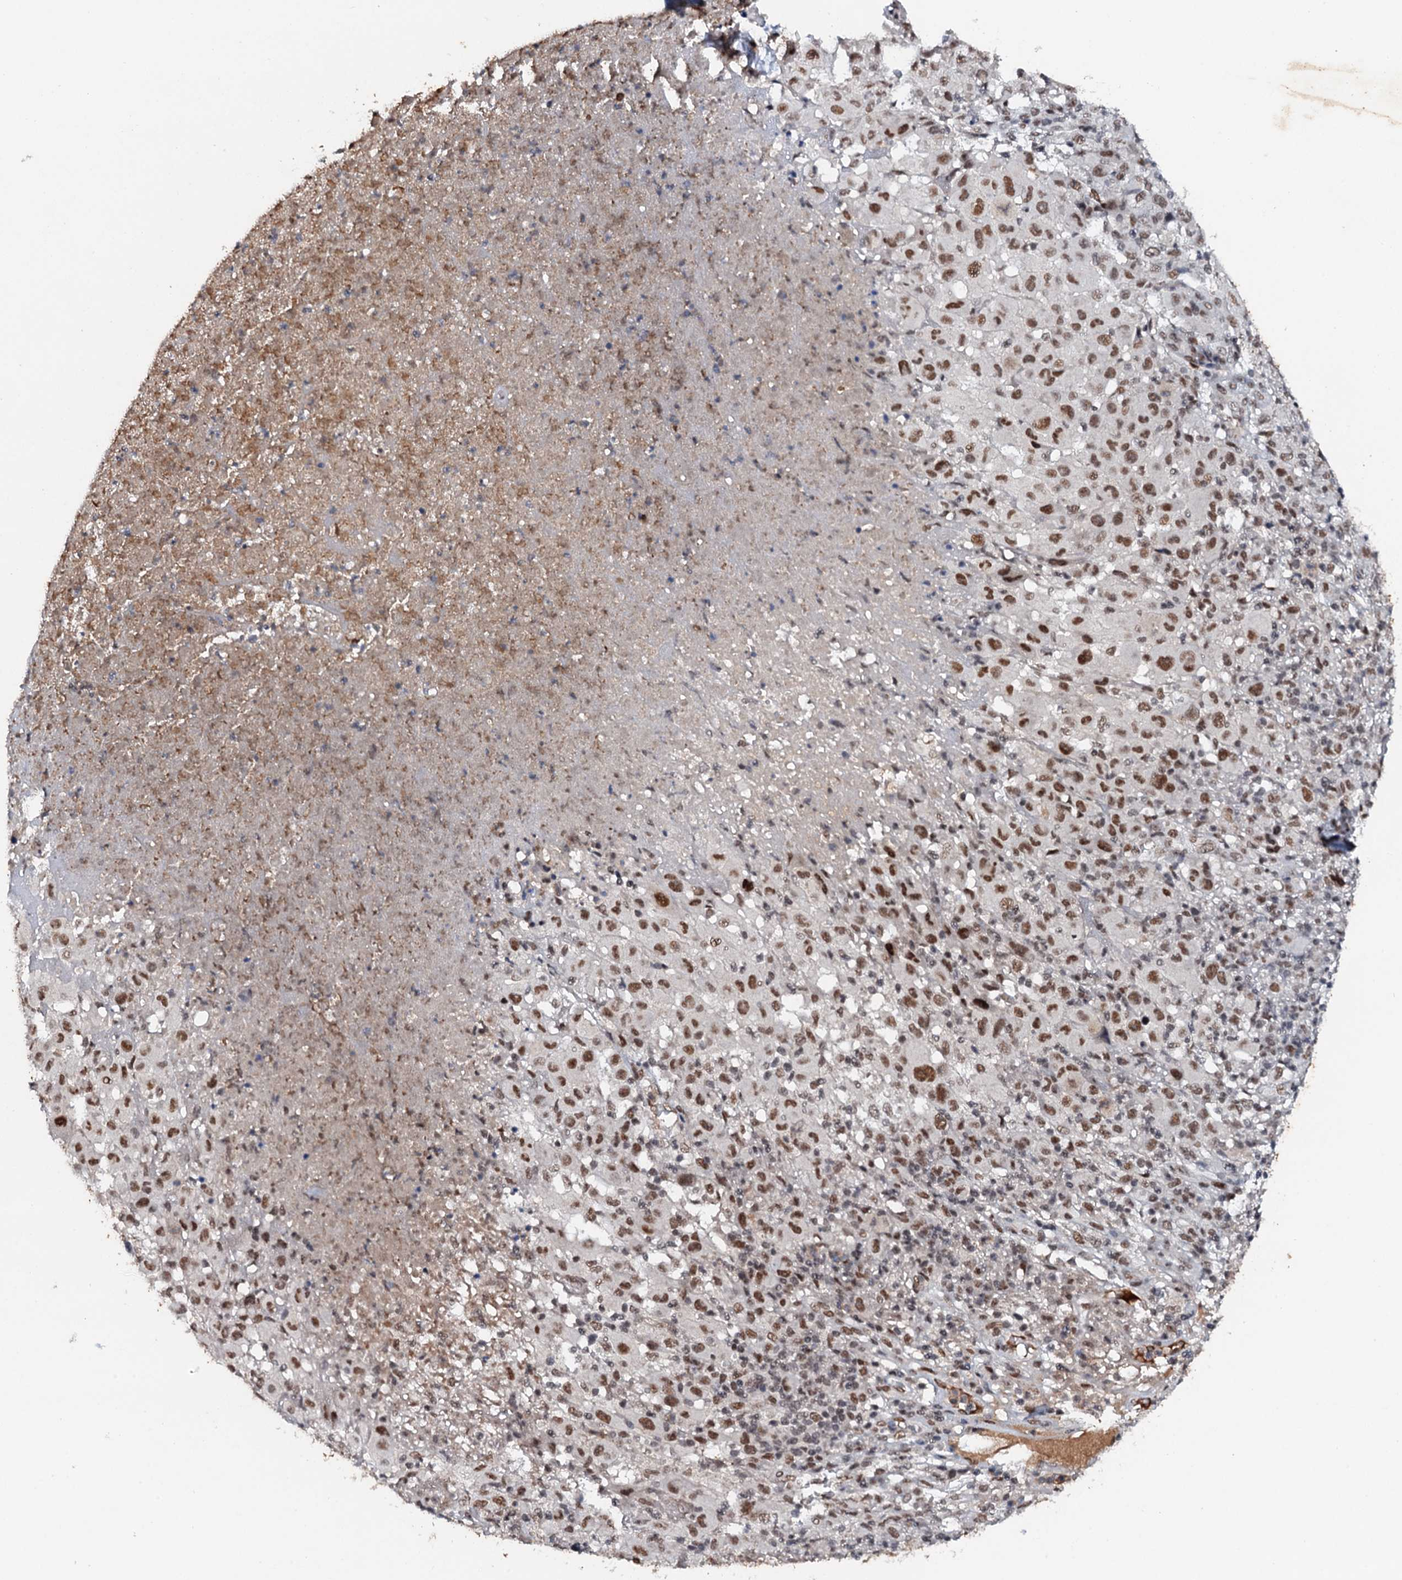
{"staining": {"intensity": "moderate", "quantity": ">75%", "location": "nuclear"}, "tissue": "melanoma", "cell_type": "Tumor cells", "image_type": "cancer", "snomed": [{"axis": "morphology", "description": "Malignant melanoma, NOS"}, {"axis": "topography", "description": "Skin"}], "caption": "The histopathology image exhibits immunohistochemical staining of malignant melanoma. There is moderate nuclear staining is appreciated in approximately >75% of tumor cells. The staining was performed using DAB, with brown indicating positive protein expression. Nuclei are stained blue with hematoxylin.", "gene": "CSTF3", "patient": {"sex": "male", "age": 73}}